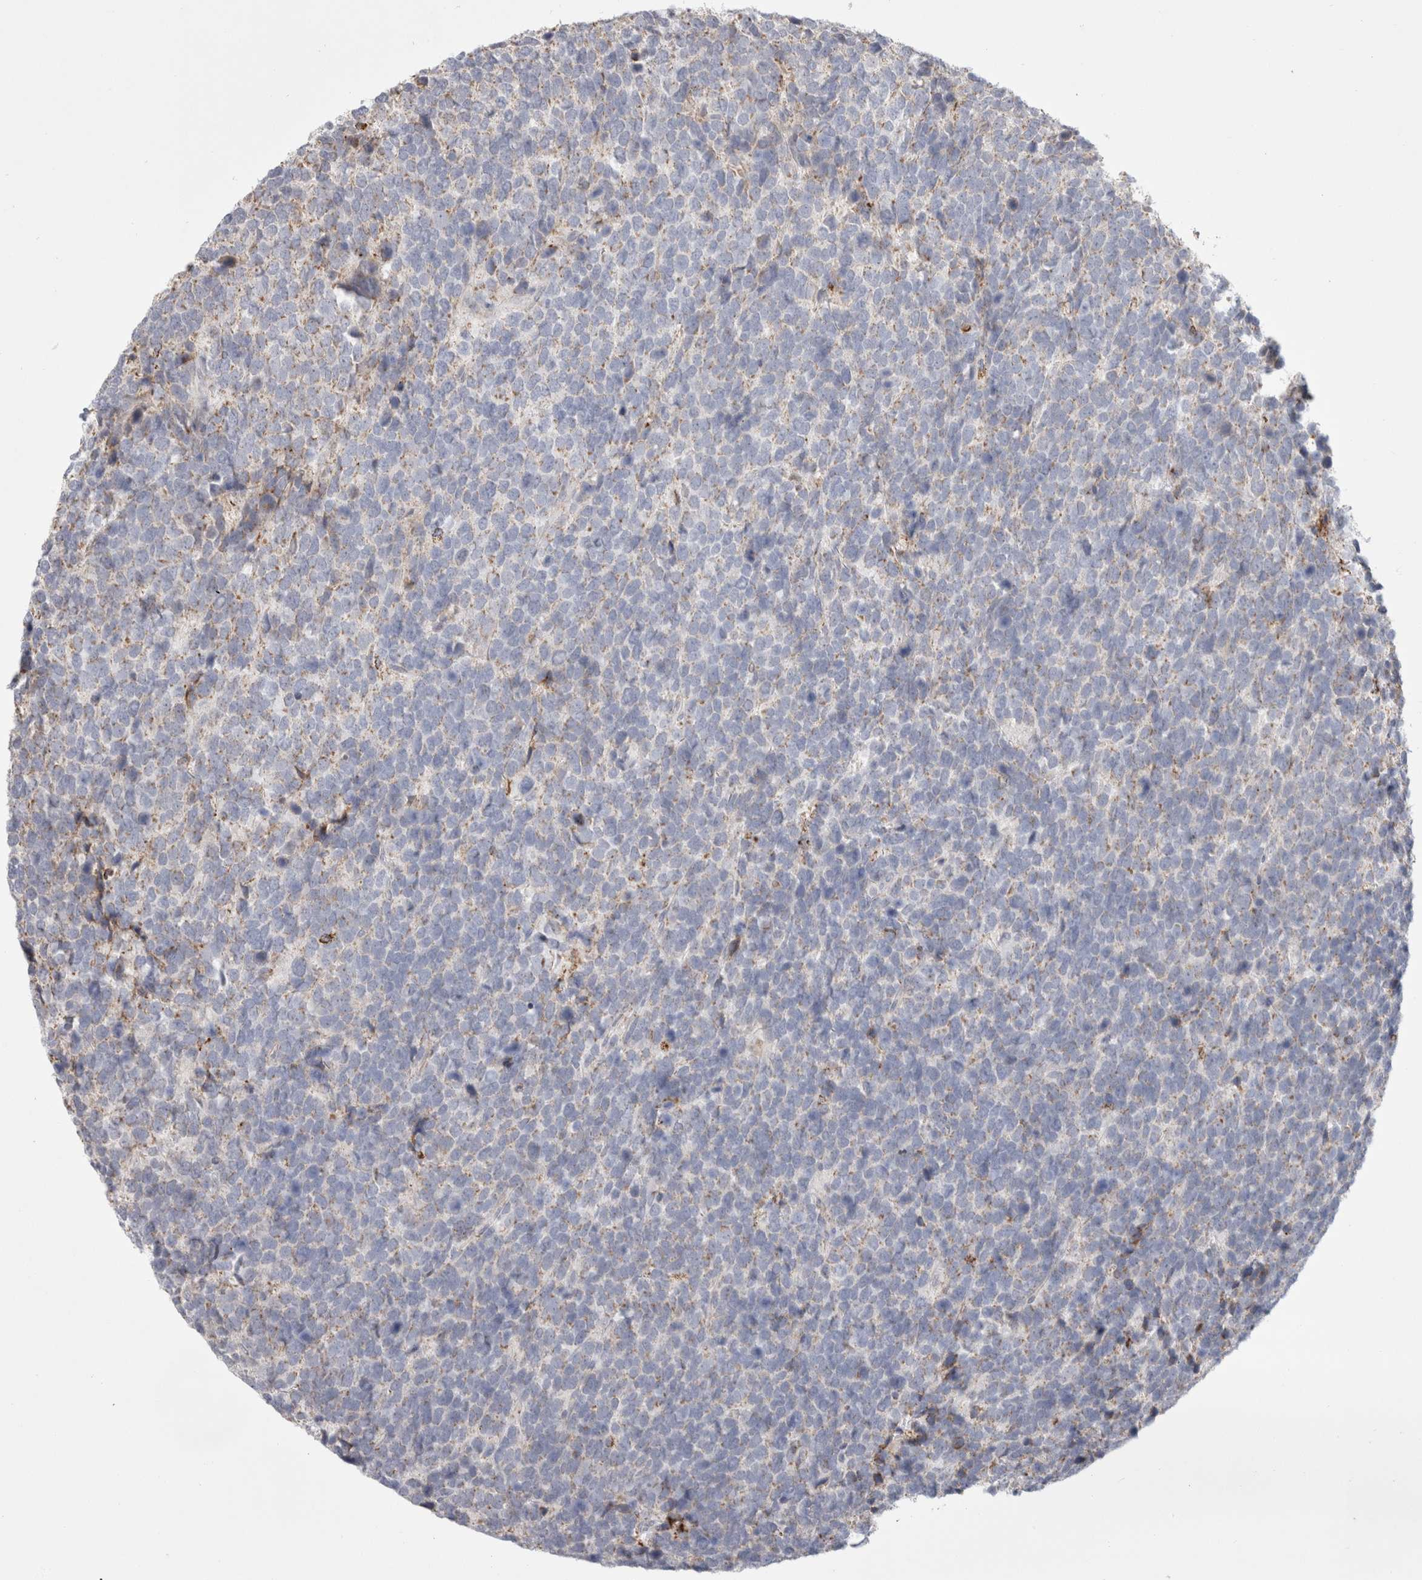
{"staining": {"intensity": "negative", "quantity": "none", "location": "none"}, "tissue": "urothelial cancer", "cell_type": "Tumor cells", "image_type": "cancer", "snomed": [{"axis": "morphology", "description": "Urothelial carcinoma, High grade"}, {"axis": "topography", "description": "Urinary bladder"}], "caption": "The immunohistochemistry (IHC) histopathology image has no significant positivity in tumor cells of urothelial carcinoma (high-grade) tissue.", "gene": "HROB", "patient": {"sex": "female", "age": 82}}